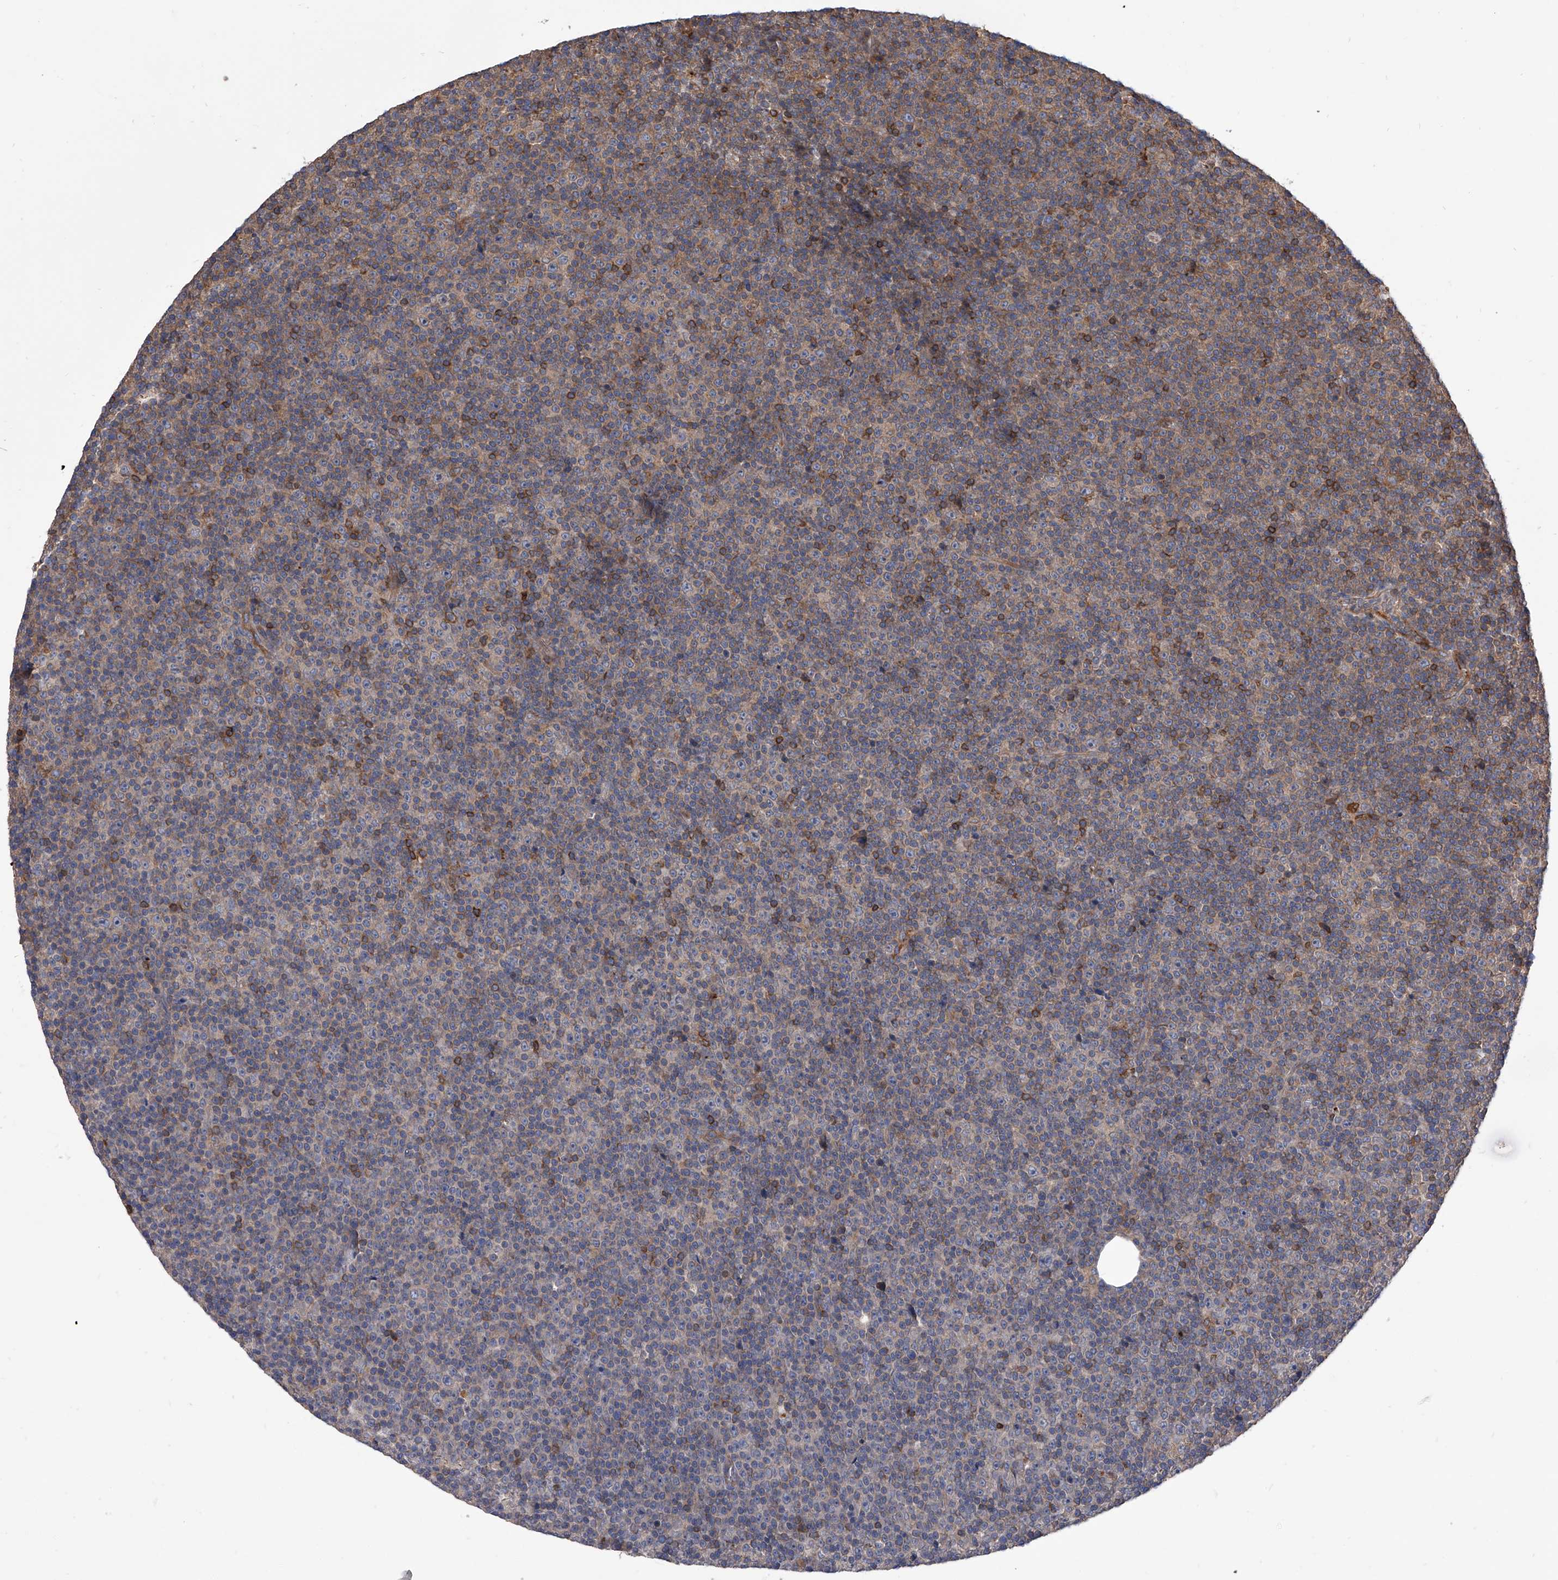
{"staining": {"intensity": "weak", "quantity": ">75%", "location": "cytoplasmic/membranous"}, "tissue": "lymphoma", "cell_type": "Tumor cells", "image_type": "cancer", "snomed": [{"axis": "morphology", "description": "Malignant lymphoma, non-Hodgkin's type, Low grade"}, {"axis": "topography", "description": "Lymph node"}], "caption": "Lymphoma stained with a protein marker displays weak staining in tumor cells.", "gene": "CUL7", "patient": {"sex": "female", "age": 67}}